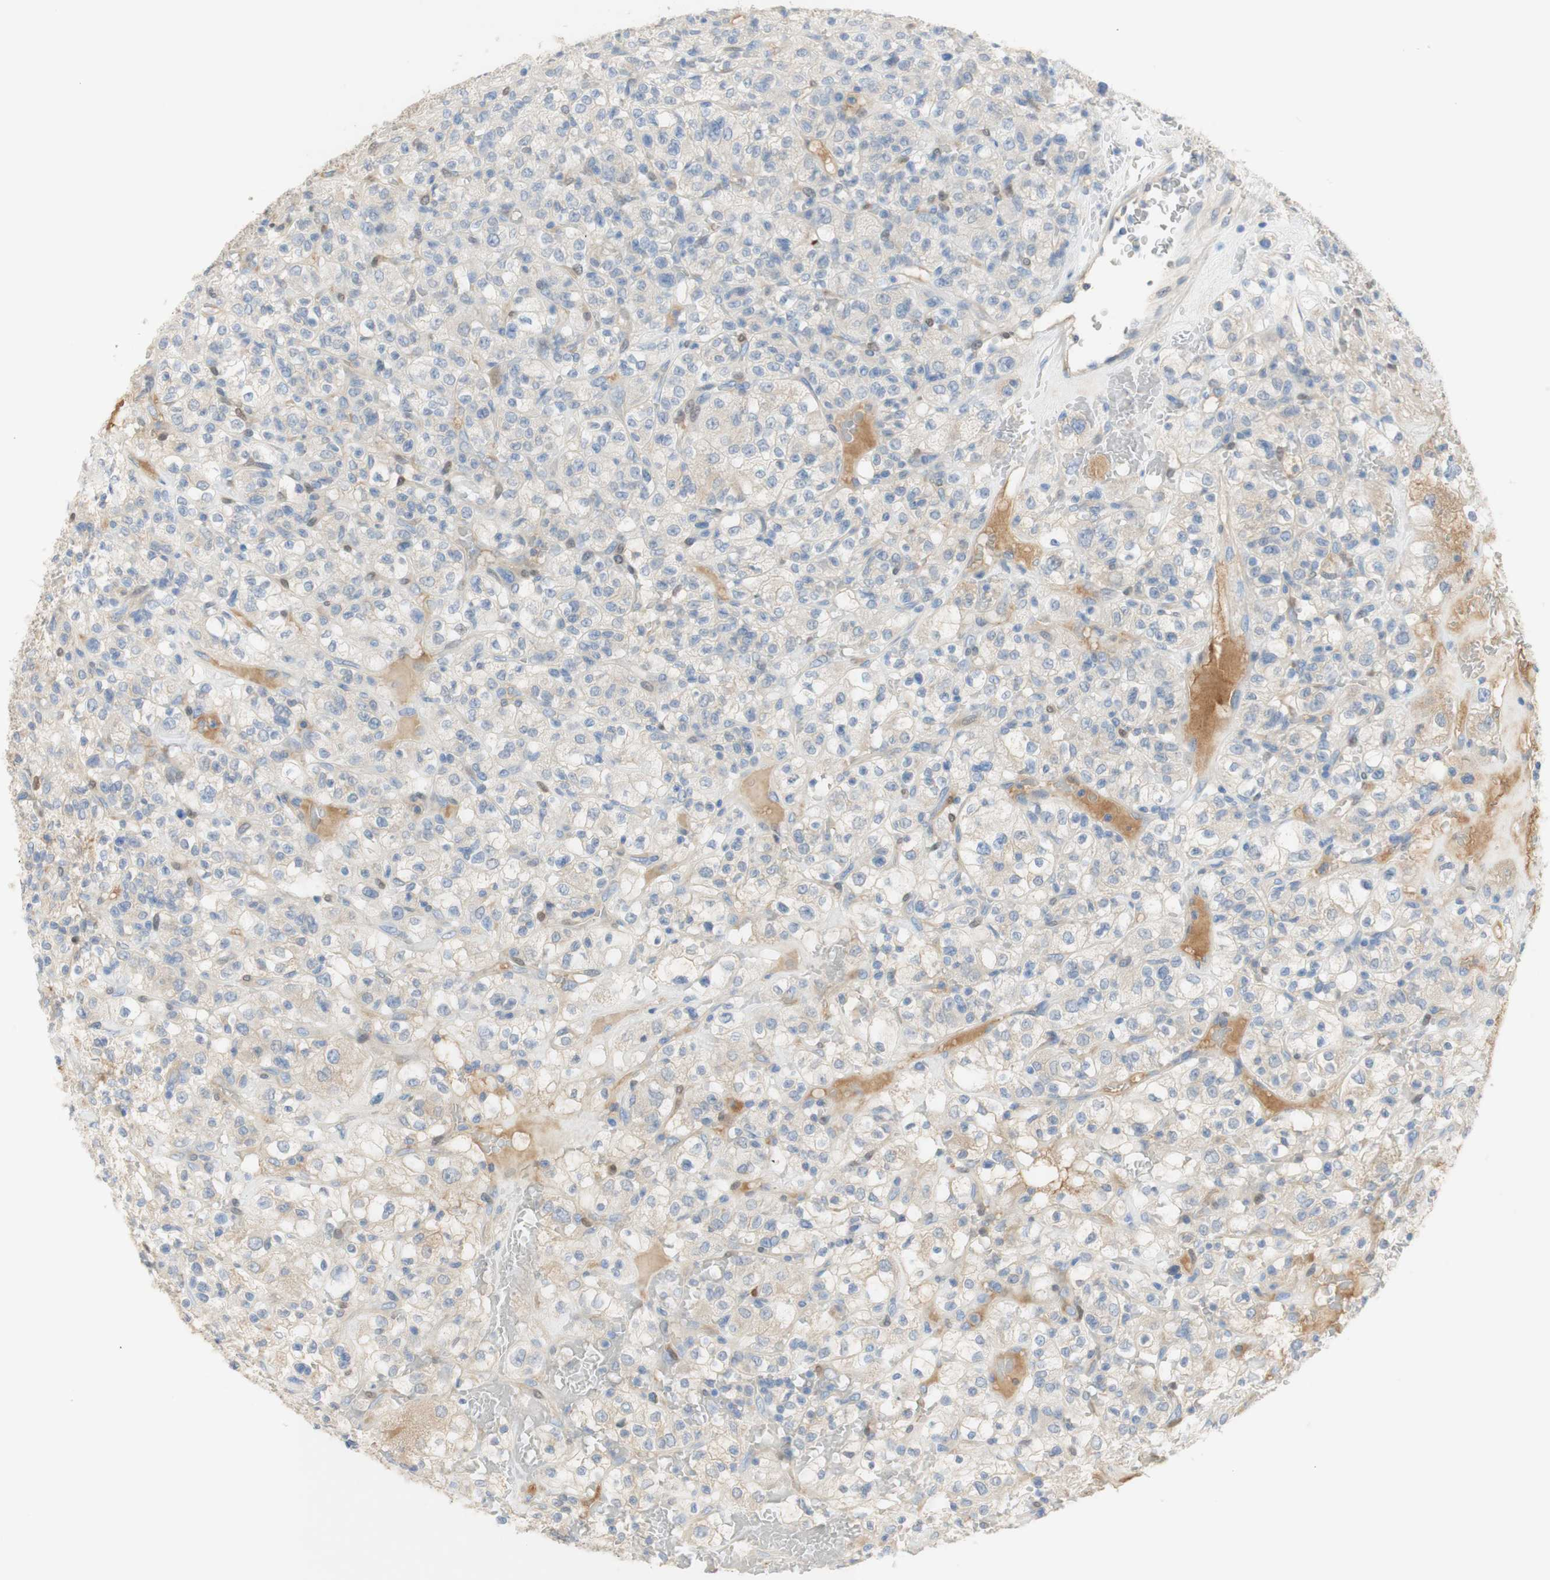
{"staining": {"intensity": "negative", "quantity": "none", "location": "none"}, "tissue": "renal cancer", "cell_type": "Tumor cells", "image_type": "cancer", "snomed": [{"axis": "morphology", "description": "Normal tissue, NOS"}, {"axis": "morphology", "description": "Adenocarcinoma, NOS"}, {"axis": "topography", "description": "Kidney"}], "caption": "There is no significant staining in tumor cells of renal cancer (adenocarcinoma). The staining is performed using DAB (3,3'-diaminobenzidine) brown chromogen with nuclei counter-stained in using hematoxylin.", "gene": "SELENBP1", "patient": {"sex": "female", "age": 72}}